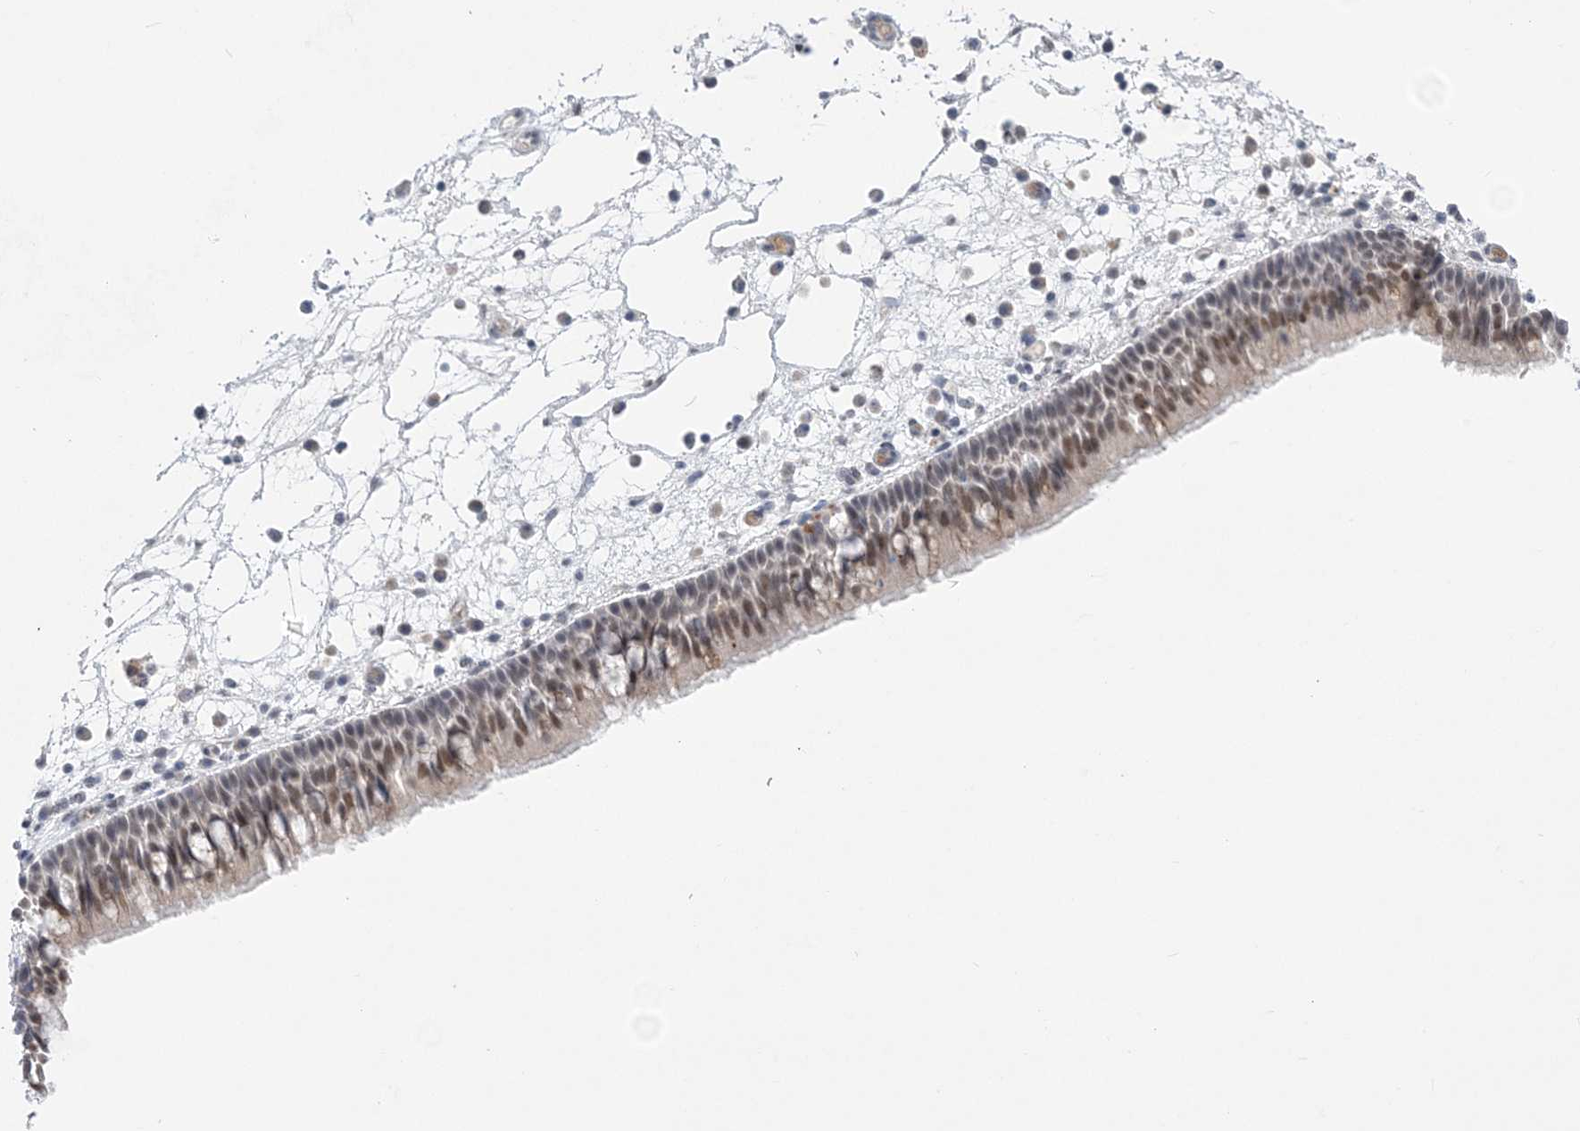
{"staining": {"intensity": "moderate", "quantity": "25%-75%", "location": "nuclear"}, "tissue": "nasopharynx", "cell_type": "Respiratory epithelial cells", "image_type": "normal", "snomed": [{"axis": "morphology", "description": "Normal tissue, NOS"}, {"axis": "morphology", "description": "Inflammation, NOS"}, {"axis": "morphology", "description": "Malignant melanoma, Metastatic site"}, {"axis": "topography", "description": "Nasopharynx"}], "caption": "Nasopharynx was stained to show a protein in brown. There is medium levels of moderate nuclear staining in about 25%-75% of respiratory epithelial cells. The staining is performed using DAB brown chromogen to label protein expression. The nuclei are counter-stained blue using hematoxylin.", "gene": "ZBTB7A", "patient": {"sex": "male", "age": 70}}